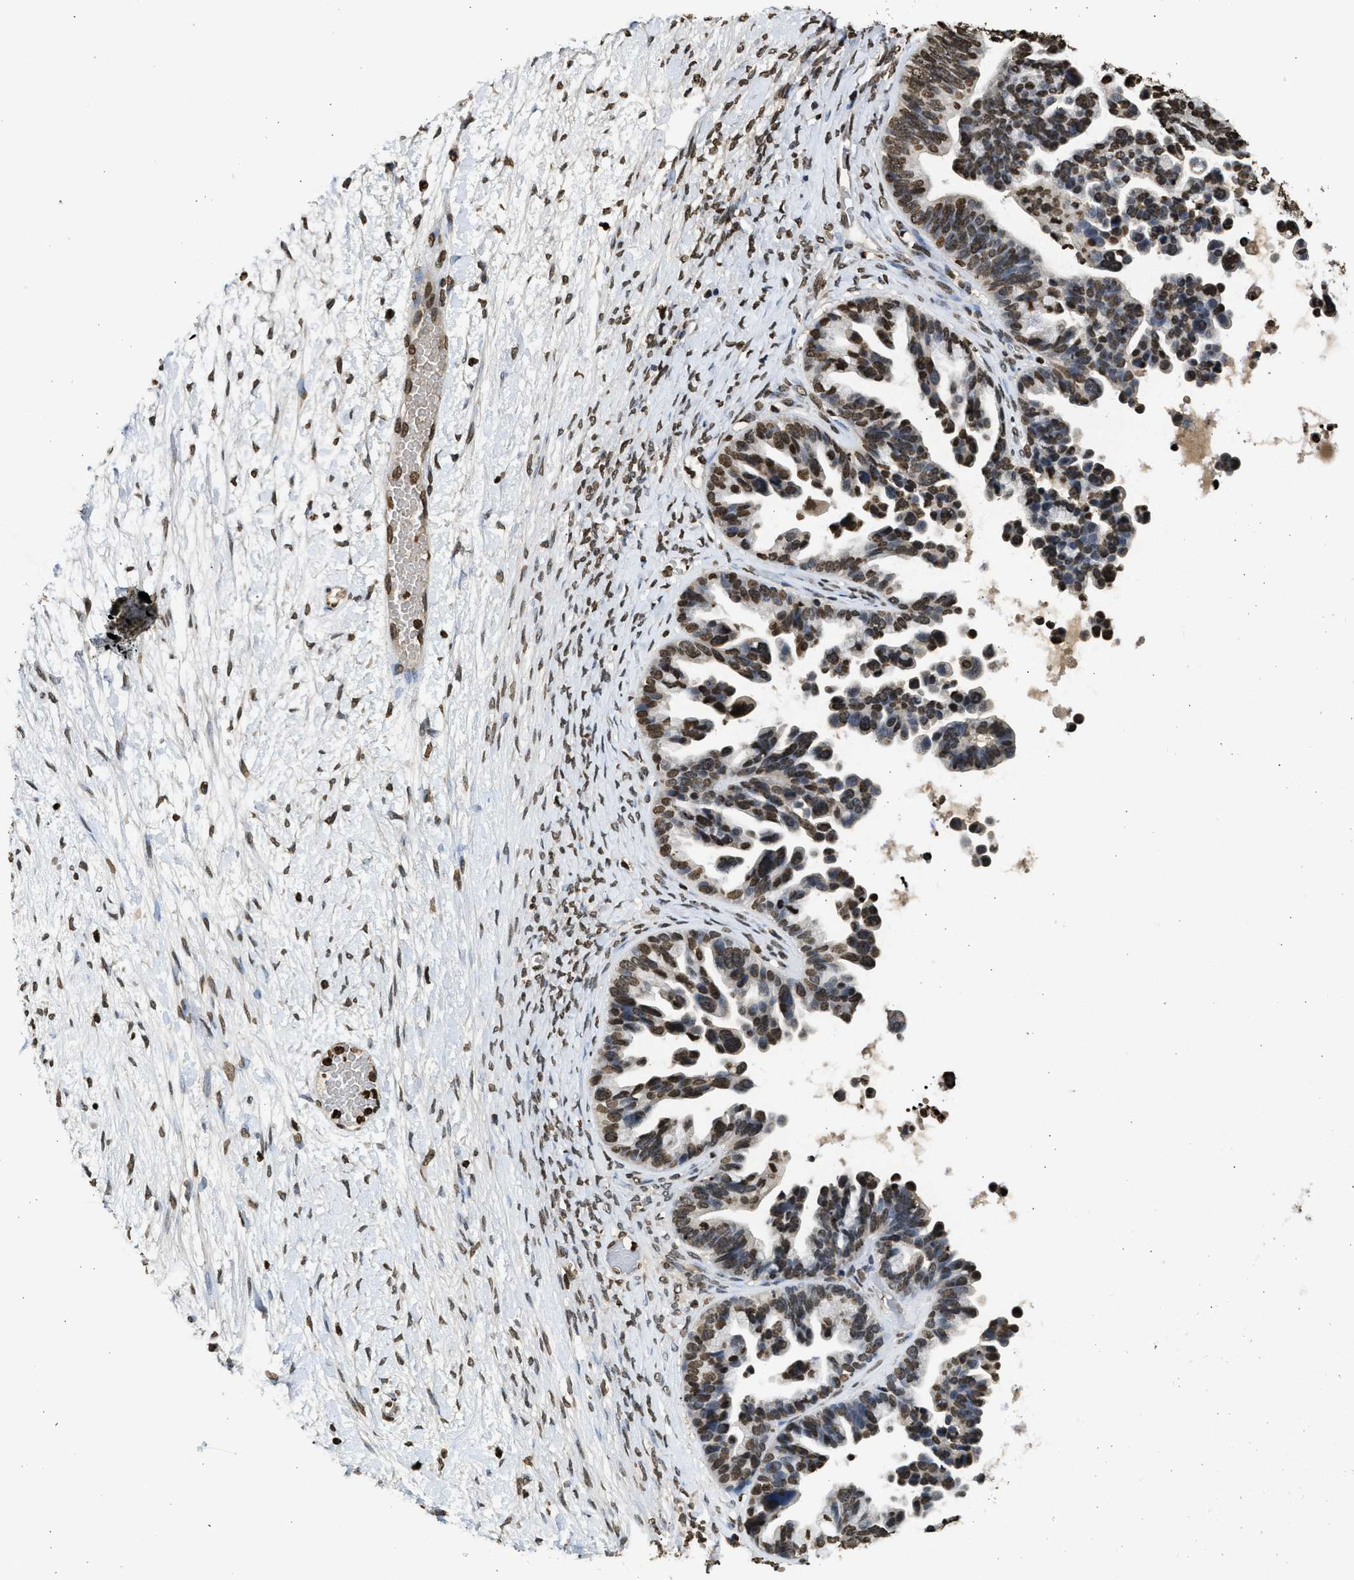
{"staining": {"intensity": "moderate", "quantity": ">75%", "location": "nuclear"}, "tissue": "ovarian cancer", "cell_type": "Tumor cells", "image_type": "cancer", "snomed": [{"axis": "morphology", "description": "Cystadenocarcinoma, serous, NOS"}, {"axis": "topography", "description": "Ovary"}], "caption": "Tumor cells reveal medium levels of moderate nuclear staining in approximately >75% of cells in human ovarian serous cystadenocarcinoma. (Brightfield microscopy of DAB IHC at high magnification).", "gene": "RRAGC", "patient": {"sex": "female", "age": 56}}